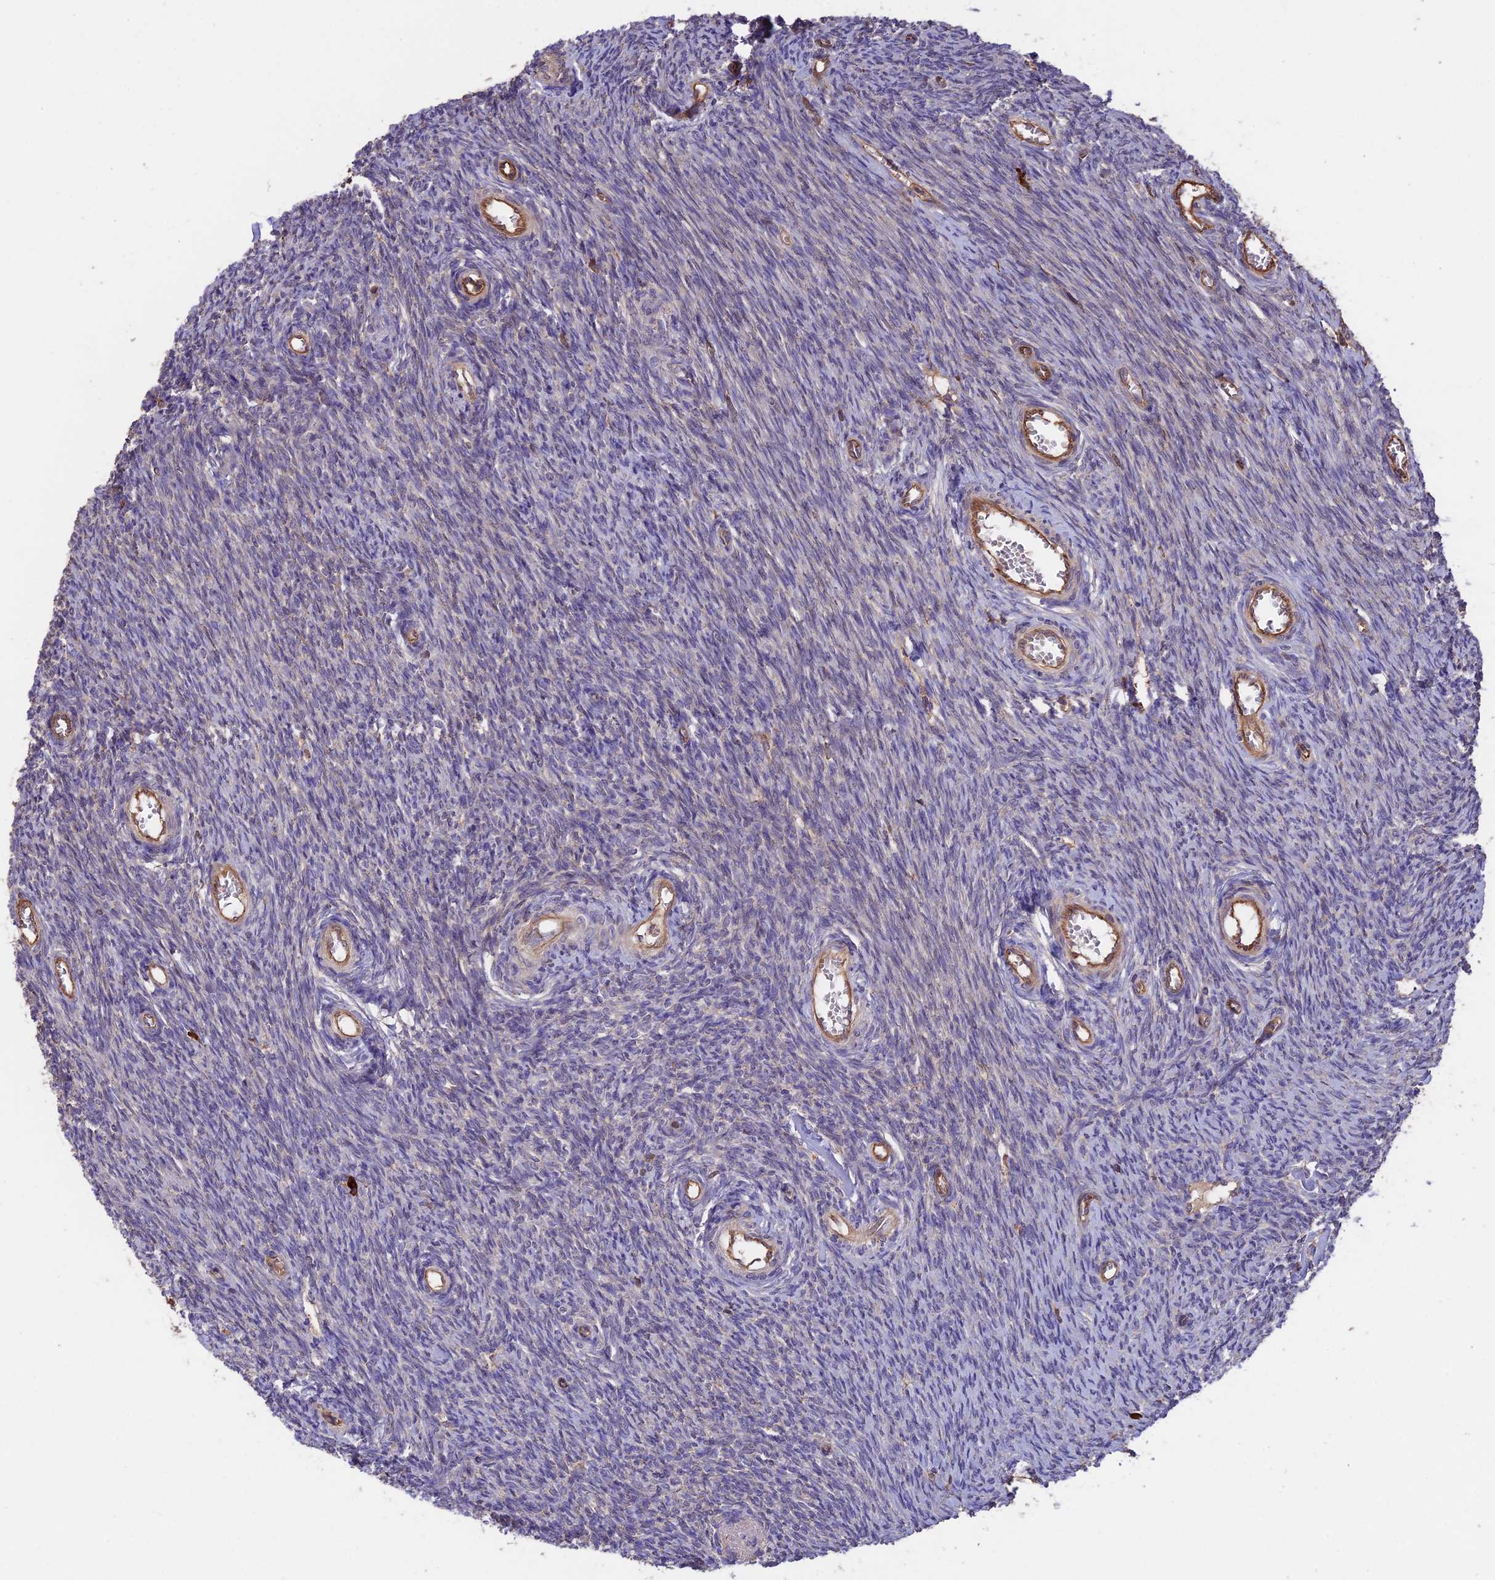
{"staining": {"intensity": "negative", "quantity": "none", "location": "none"}, "tissue": "ovary", "cell_type": "Ovarian stroma cells", "image_type": "normal", "snomed": [{"axis": "morphology", "description": "Normal tissue, NOS"}, {"axis": "topography", "description": "Ovary"}], "caption": "Photomicrograph shows no significant protein expression in ovarian stroma cells of benign ovary.", "gene": "GAS8", "patient": {"sex": "female", "age": 44}}